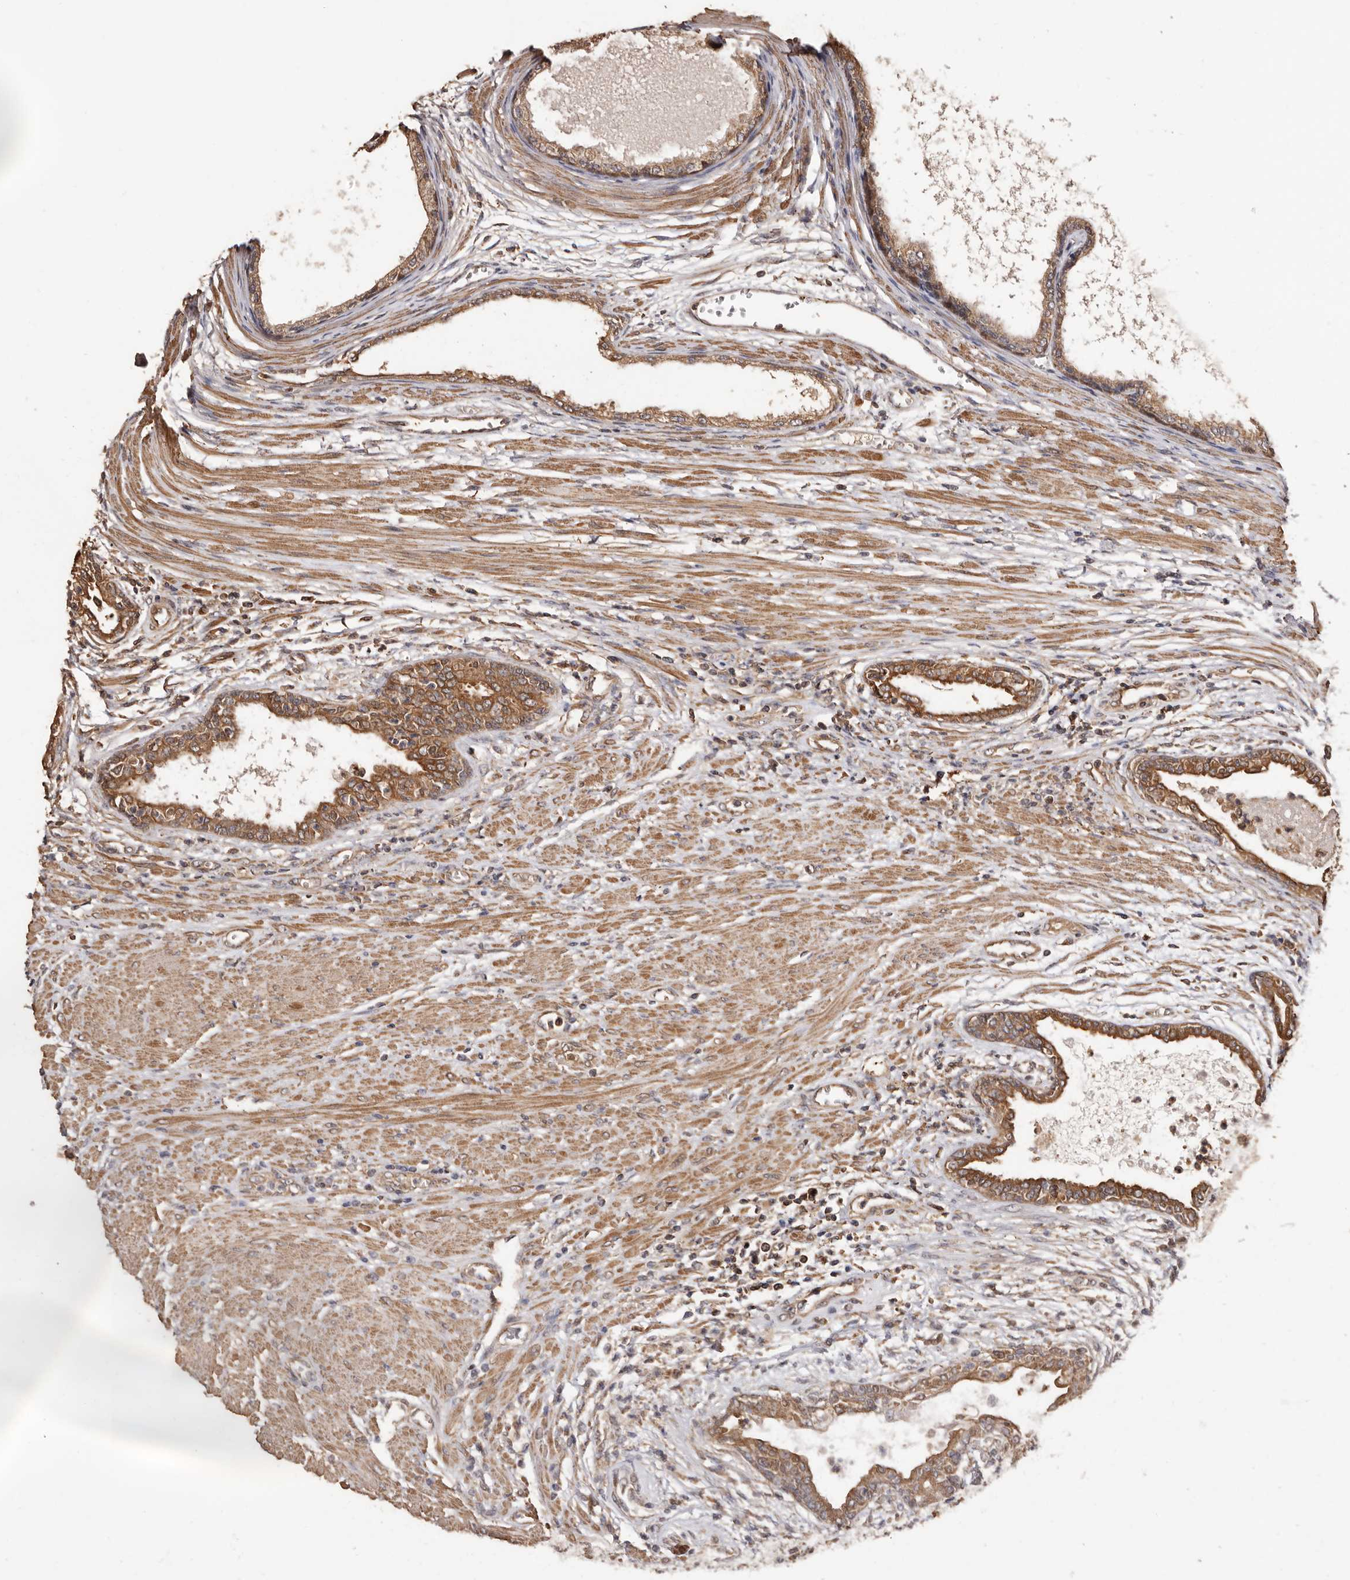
{"staining": {"intensity": "moderate", "quantity": ">75%", "location": "cytoplasmic/membranous"}, "tissue": "prostate cancer", "cell_type": "Tumor cells", "image_type": "cancer", "snomed": [{"axis": "morphology", "description": "Normal tissue, NOS"}, {"axis": "morphology", "description": "Adenocarcinoma, Low grade"}, {"axis": "topography", "description": "Prostate"}, {"axis": "topography", "description": "Peripheral nerve tissue"}], "caption": "The immunohistochemical stain labels moderate cytoplasmic/membranous staining in tumor cells of prostate cancer tissue.", "gene": "COQ8B", "patient": {"sex": "male", "age": 71}}